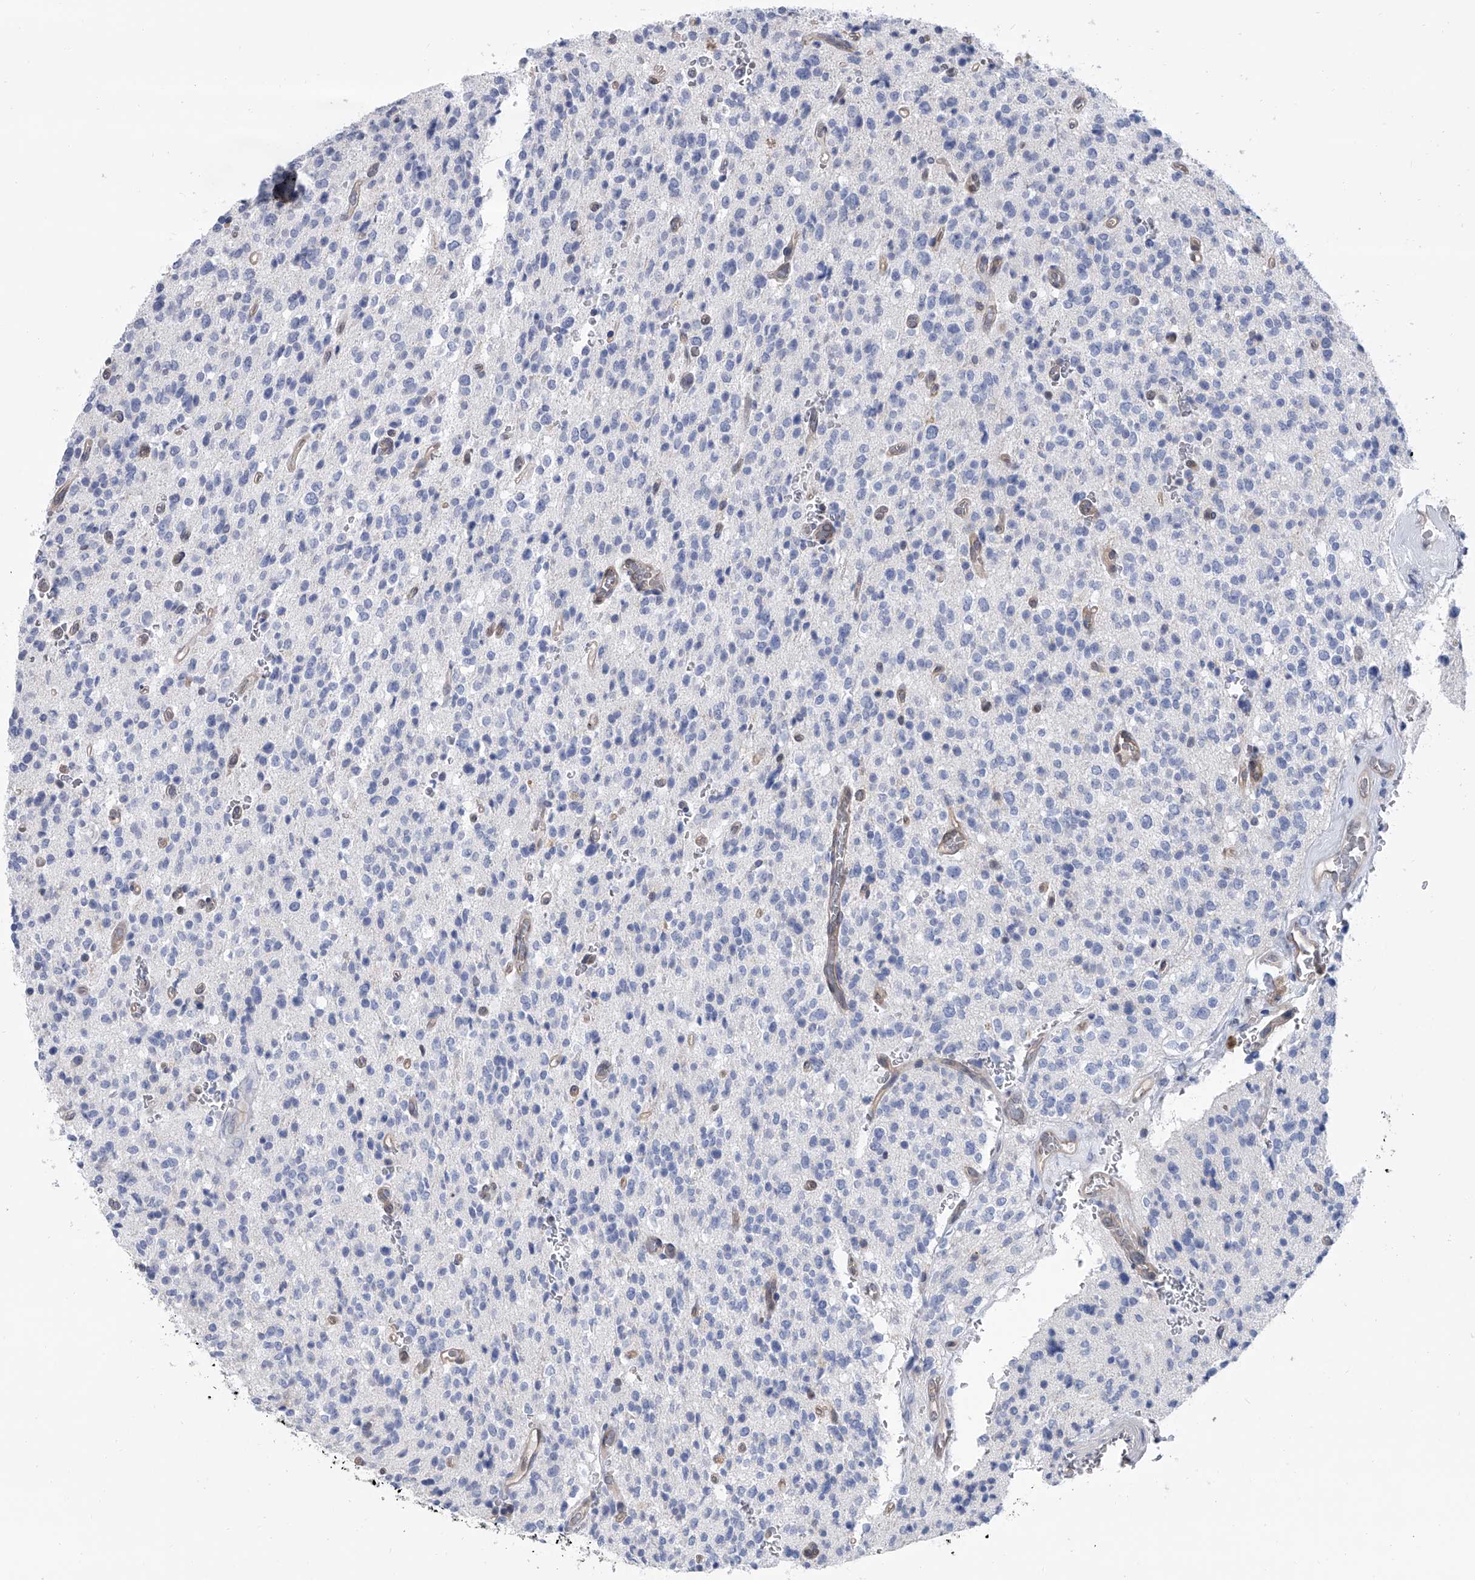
{"staining": {"intensity": "negative", "quantity": "none", "location": "none"}, "tissue": "glioma", "cell_type": "Tumor cells", "image_type": "cancer", "snomed": [{"axis": "morphology", "description": "Glioma, malignant, High grade"}, {"axis": "topography", "description": "Brain"}], "caption": "Tumor cells show no significant protein expression in malignant glioma (high-grade).", "gene": "SERPINB9", "patient": {"sex": "male", "age": 34}}